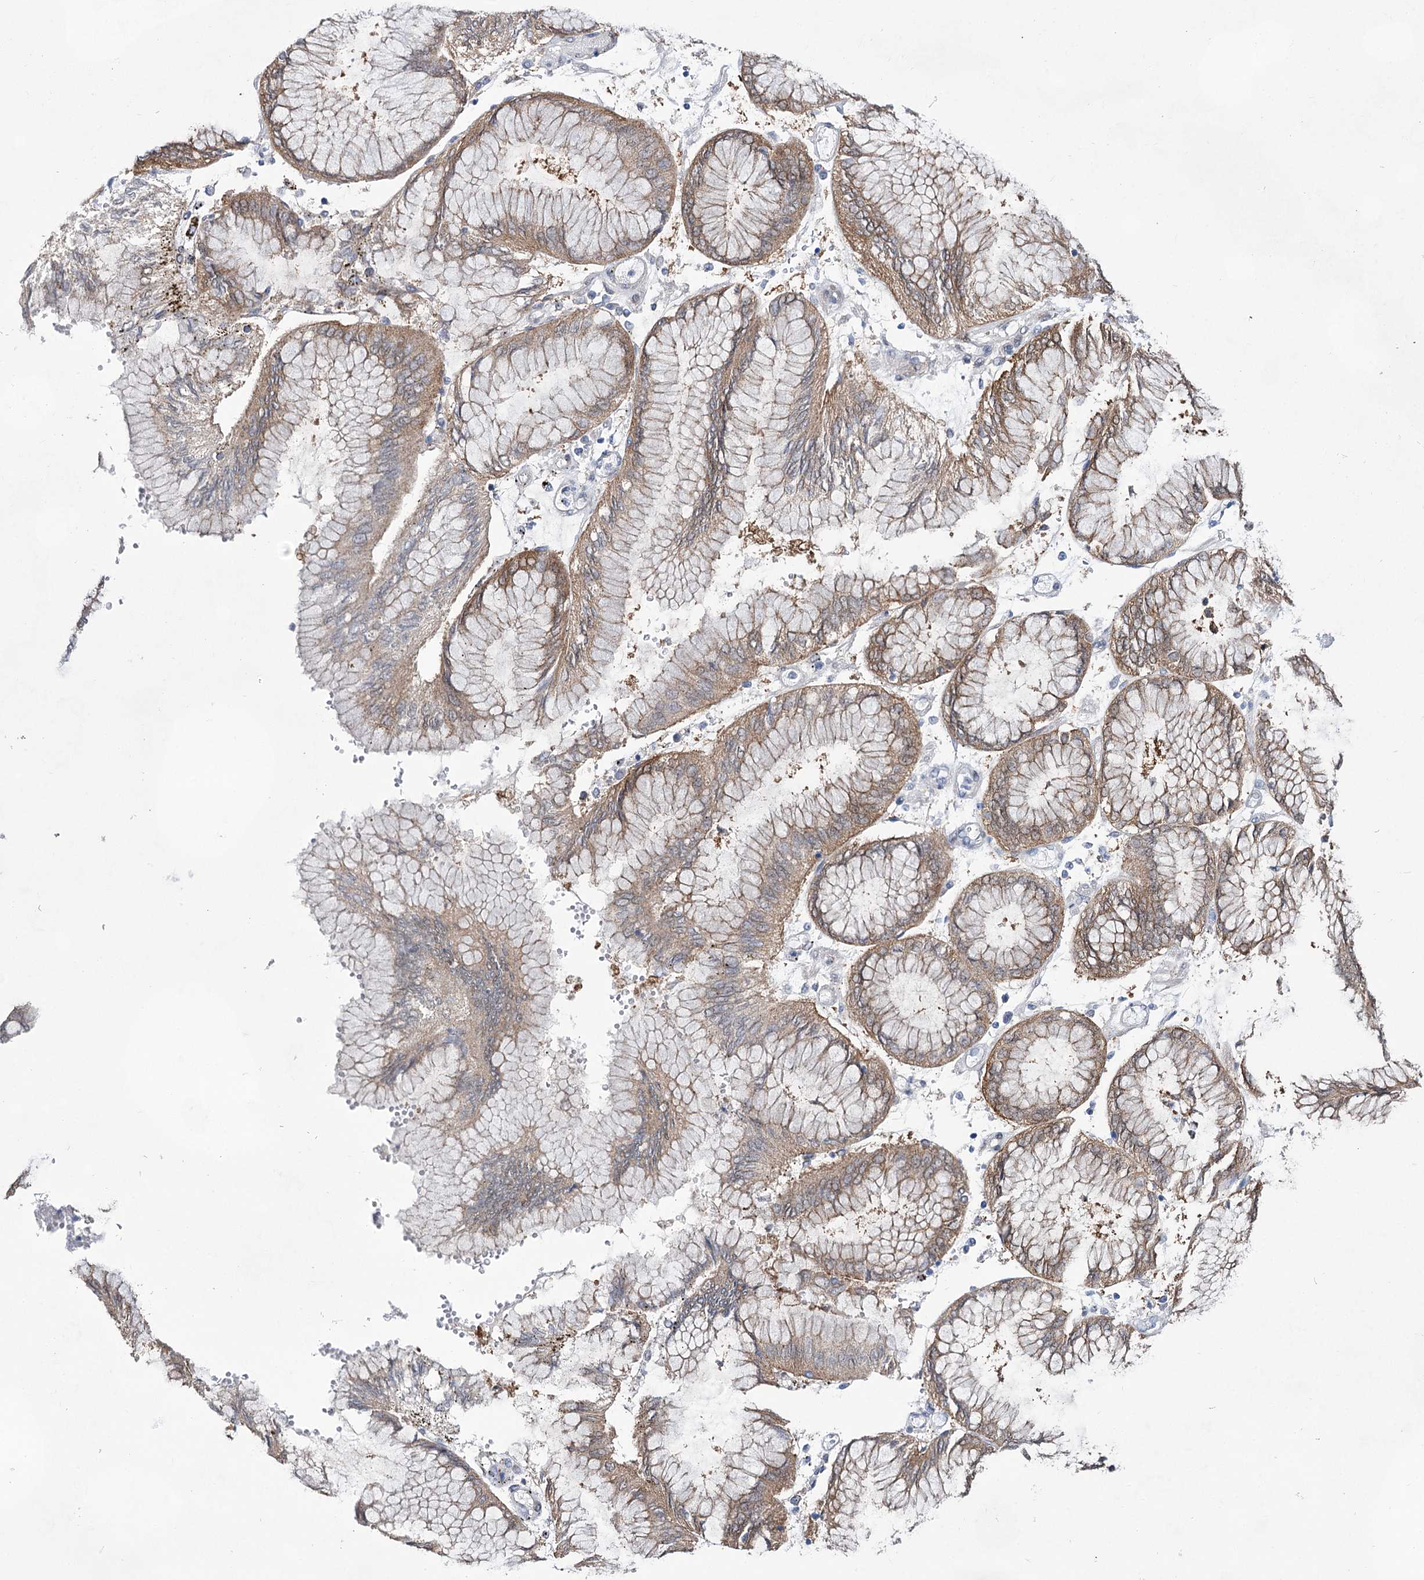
{"staining": {"intensity": "weak", "quantity": ">75%", "location": "cytoplasmic/membranous"}, "tissue": "stomach cancer", "cell_type": "Tumor cells", "image_type": "cancer", "snomed": [{"axis": "morphology", "description": "Adenocarcinoma, NOS"}, {"axis": "topography", "description": "Stomach"}], "caption": "This is an image of IHC staining of stomach adenocarcinoma, which shows weak staining in the cytoplasmic/membranous of tumor cells.", "gene": "UGDH", "patient": {"sex": "male", "age": 76}}